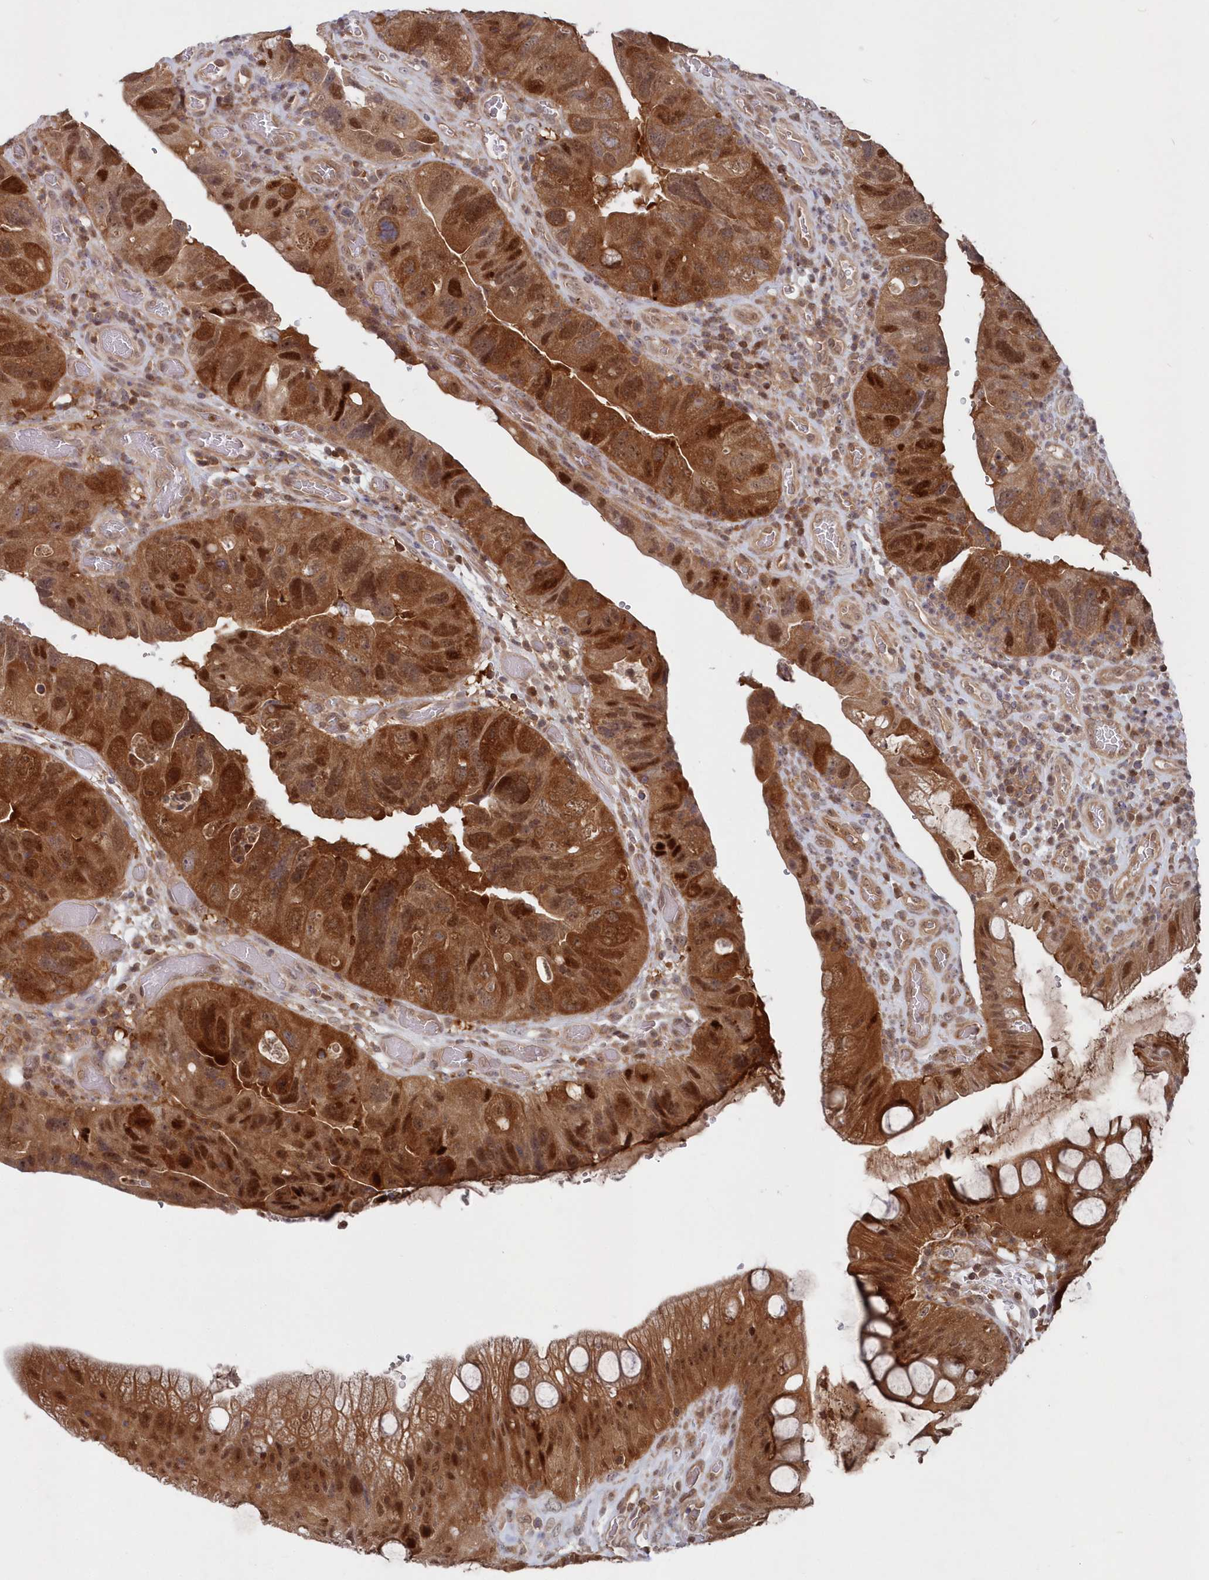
{"staining": {"intensity": "strong", "quantity": ">75%", "location": "cytoplasmic/membranous,nuclear"}, "tissue": "colorectal cancer", "cell_type": "Tumor cells", "image_type": "cancer", "snomed": [{"axis": "morphology", "description": "Adenocarcinoma, NOS"}, {"axis": "topography", "description": "Rectum"}], "caption": "Protein expression analysis of adenocarcinoma (colorectal) shows strong cytoplasmic/membranous and nuclear positivity in approximately >75% of tumor cells. The staining was performed using DAB, with brown indicating positive protein expression. Nuclei are stained blue with hematoxylin.", "gene": "ABHD14B", "patient": {"sex": "male", "age": 63}}